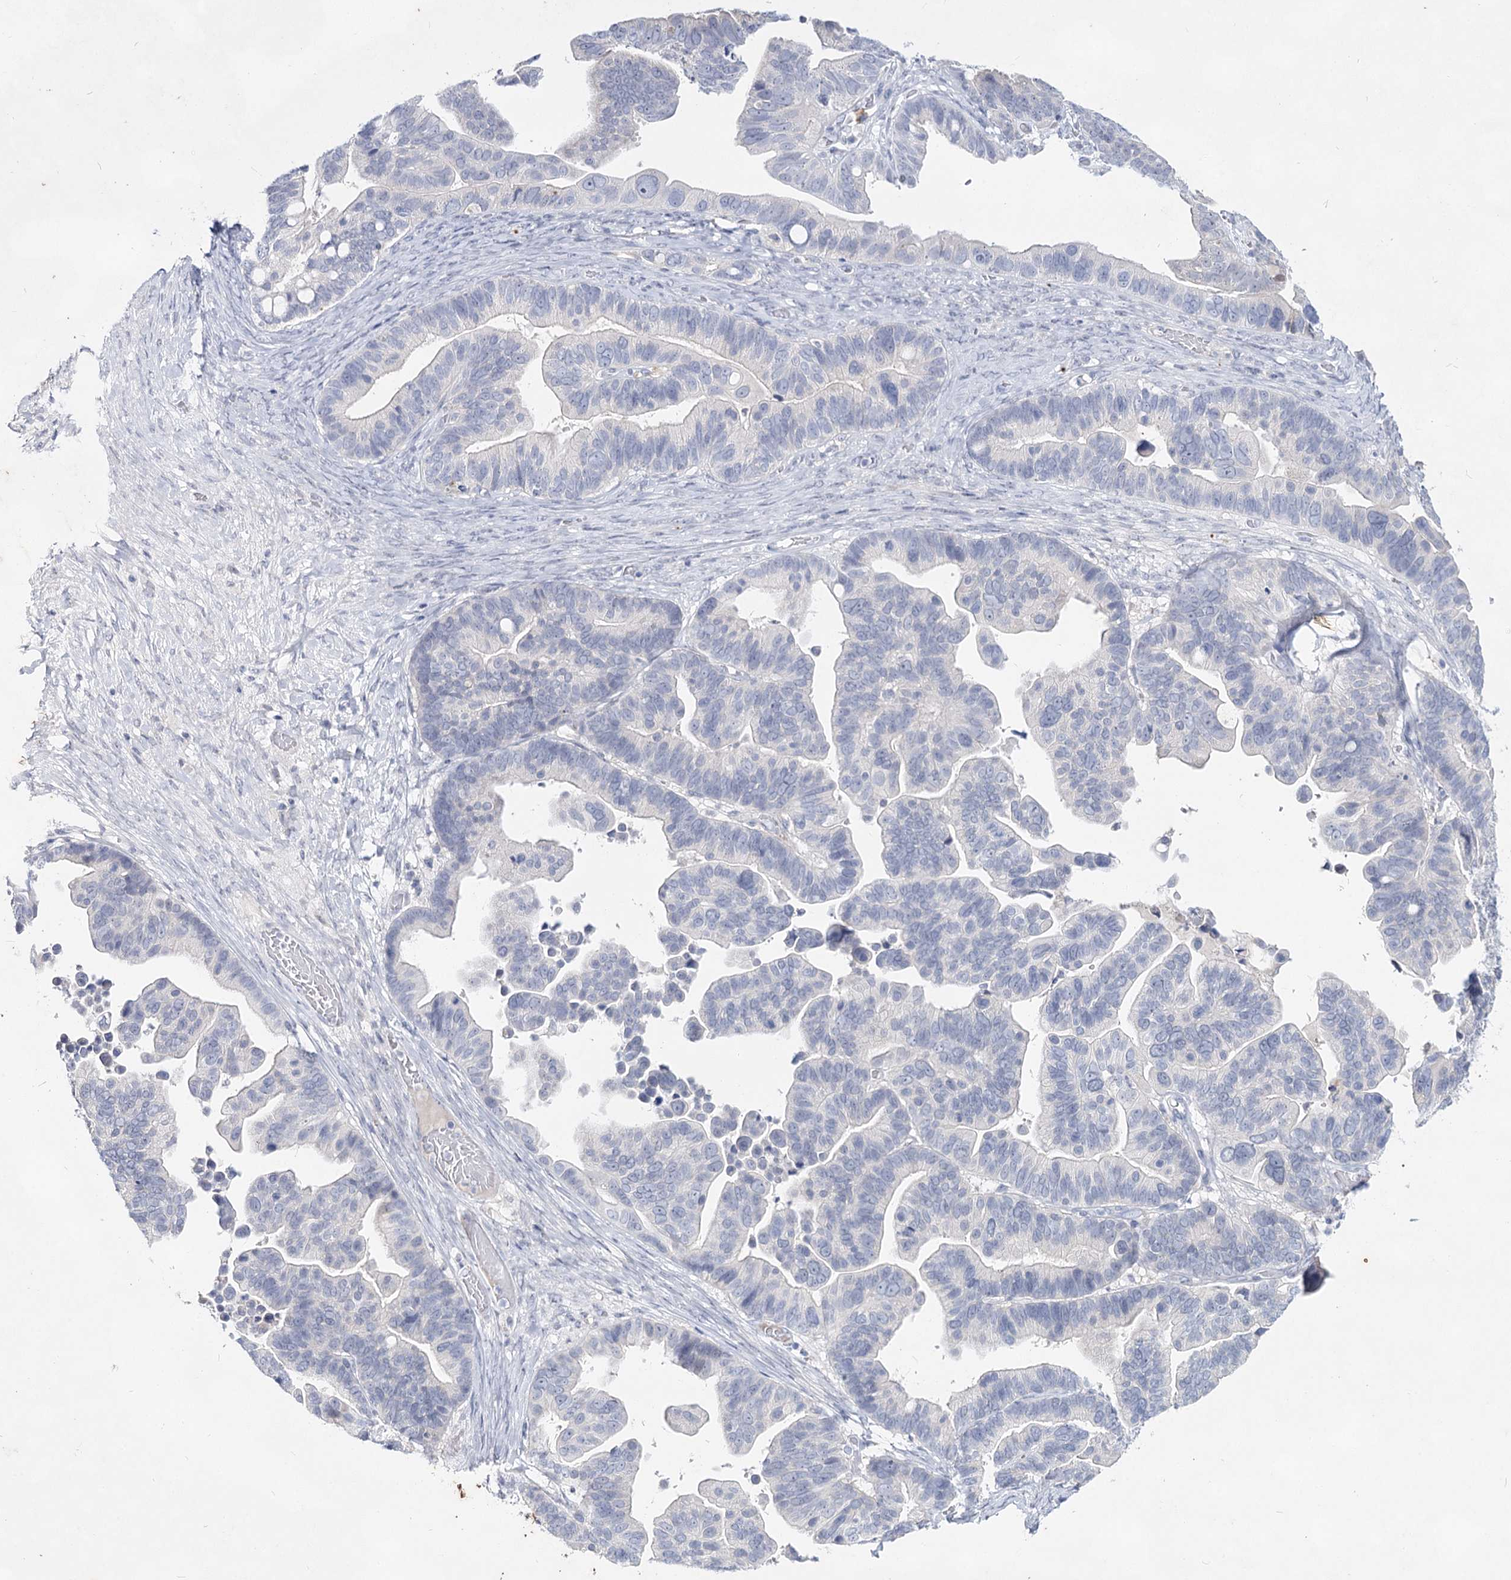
{"staining": {"intensity": "negative", "quantity": "none", "location": "none"}, "tissue": "ovarian cancer", "cell_type": "Tumor cells", "image_type": "cancer", "snomed": [{"axis": "morphology", "description": "Cystadenocarcinoma, serous, NOS"}, {"axis": "topography", "description": "Ovary"}], "caption": "This is an immunohistochemistry (IHC) micrograph of ovarian cancer (serous cystadenocarcinoma). There is no positivity in tumor cells.", "gene": "CCDC73", "patient": {"sex": "female", "age": 56}}